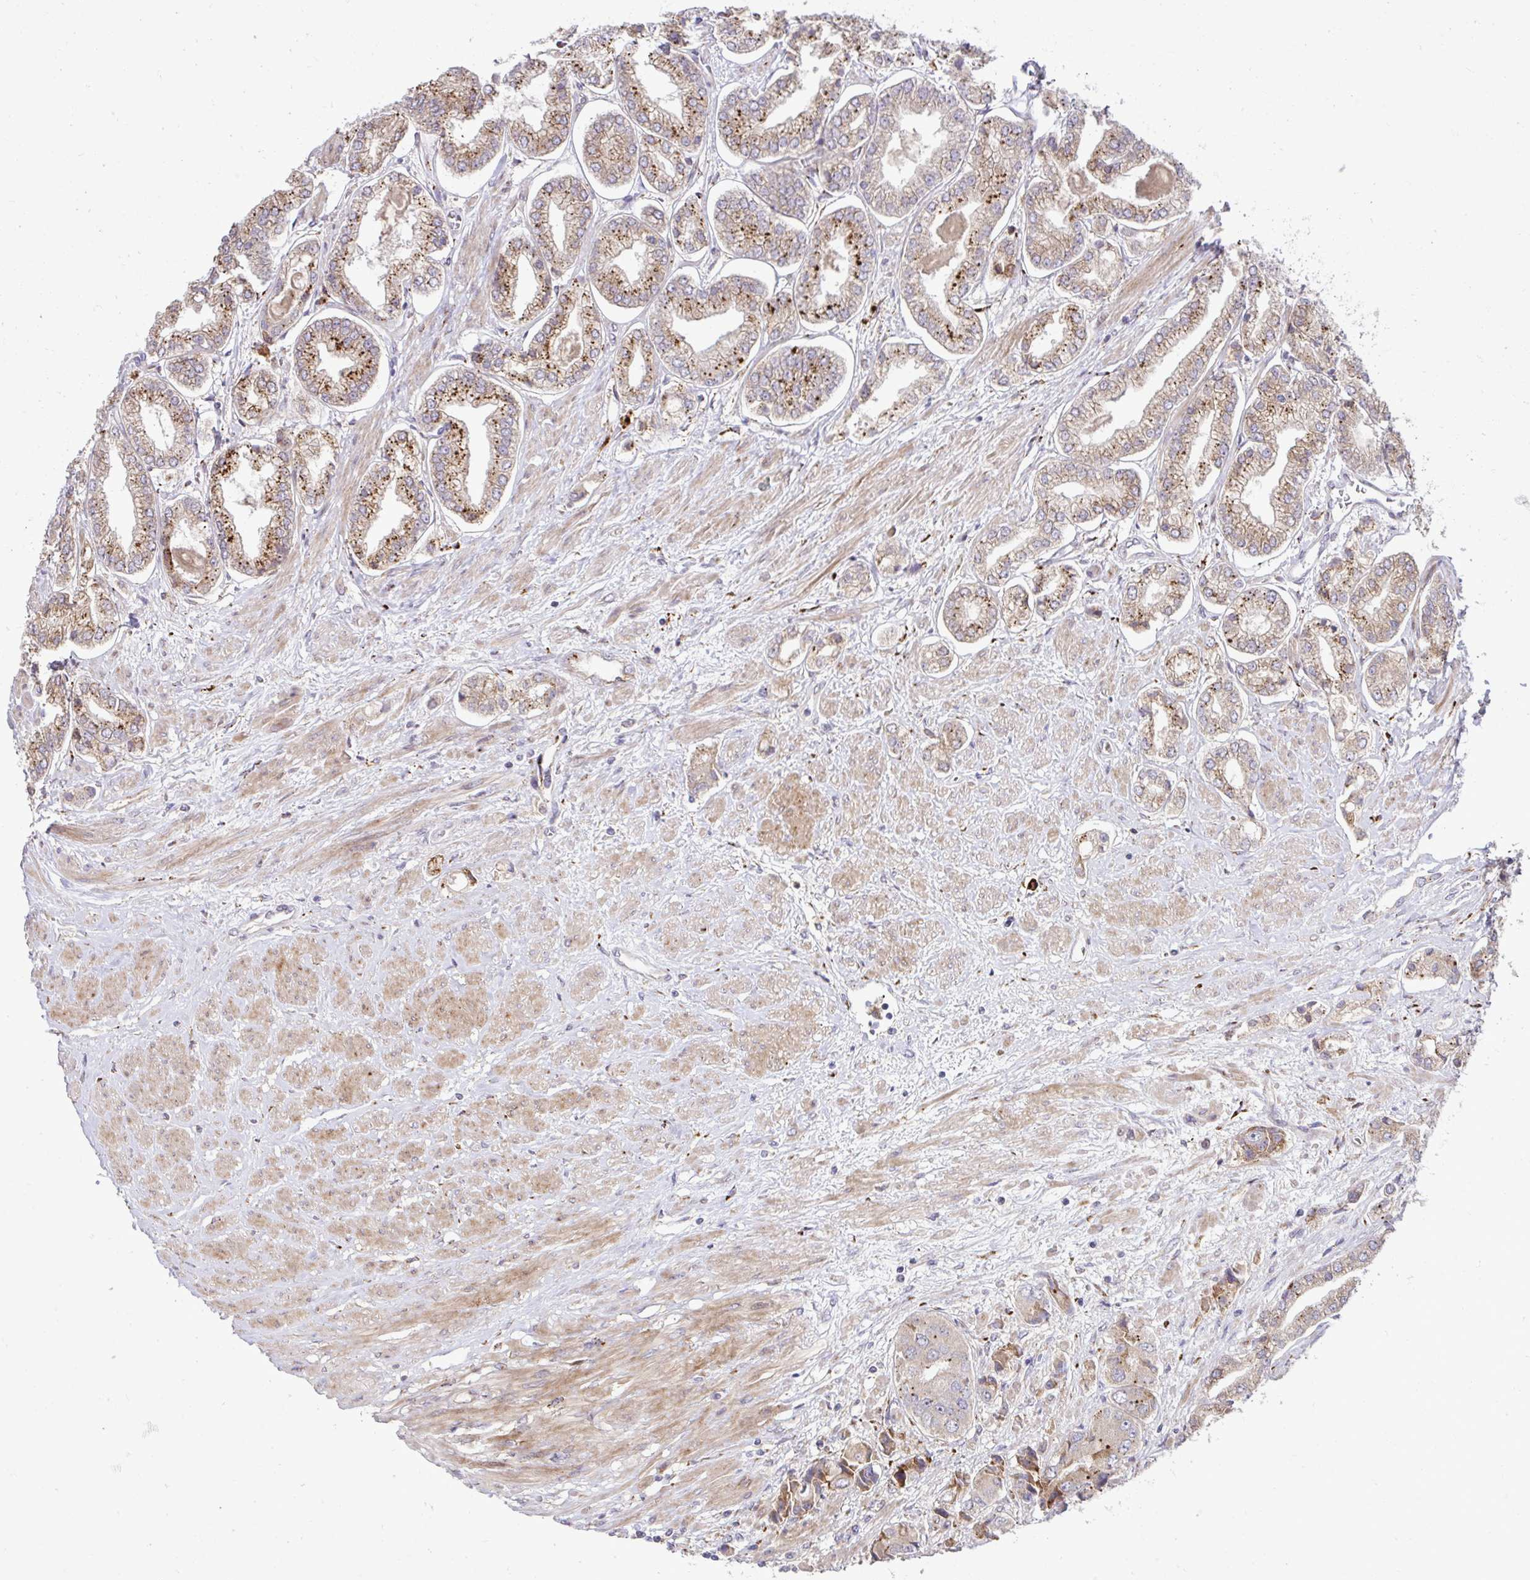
{"staining": {"intensity": "moderate", "quantity": "25%-75%", "location": "cytoplasmic/membranous"}, "tissue": "prostate cancer", "cell_type": "Tumor cells", "image_type": "cancer", "snomed": [{"axis": "morphology", "description": "Adenocarcinoma, Low grade"}, {"axis": "topography", "description": "Prostate"}], "caption": "Human low-grade adenocarcinoma (prostate) stained with a brown dye displays moderate cytoplasmic/membranous positive positivity in about 25%-75% of tumor cells.", "gene": "LIMS1", "patient": {"sex": "male", "age": 69}}